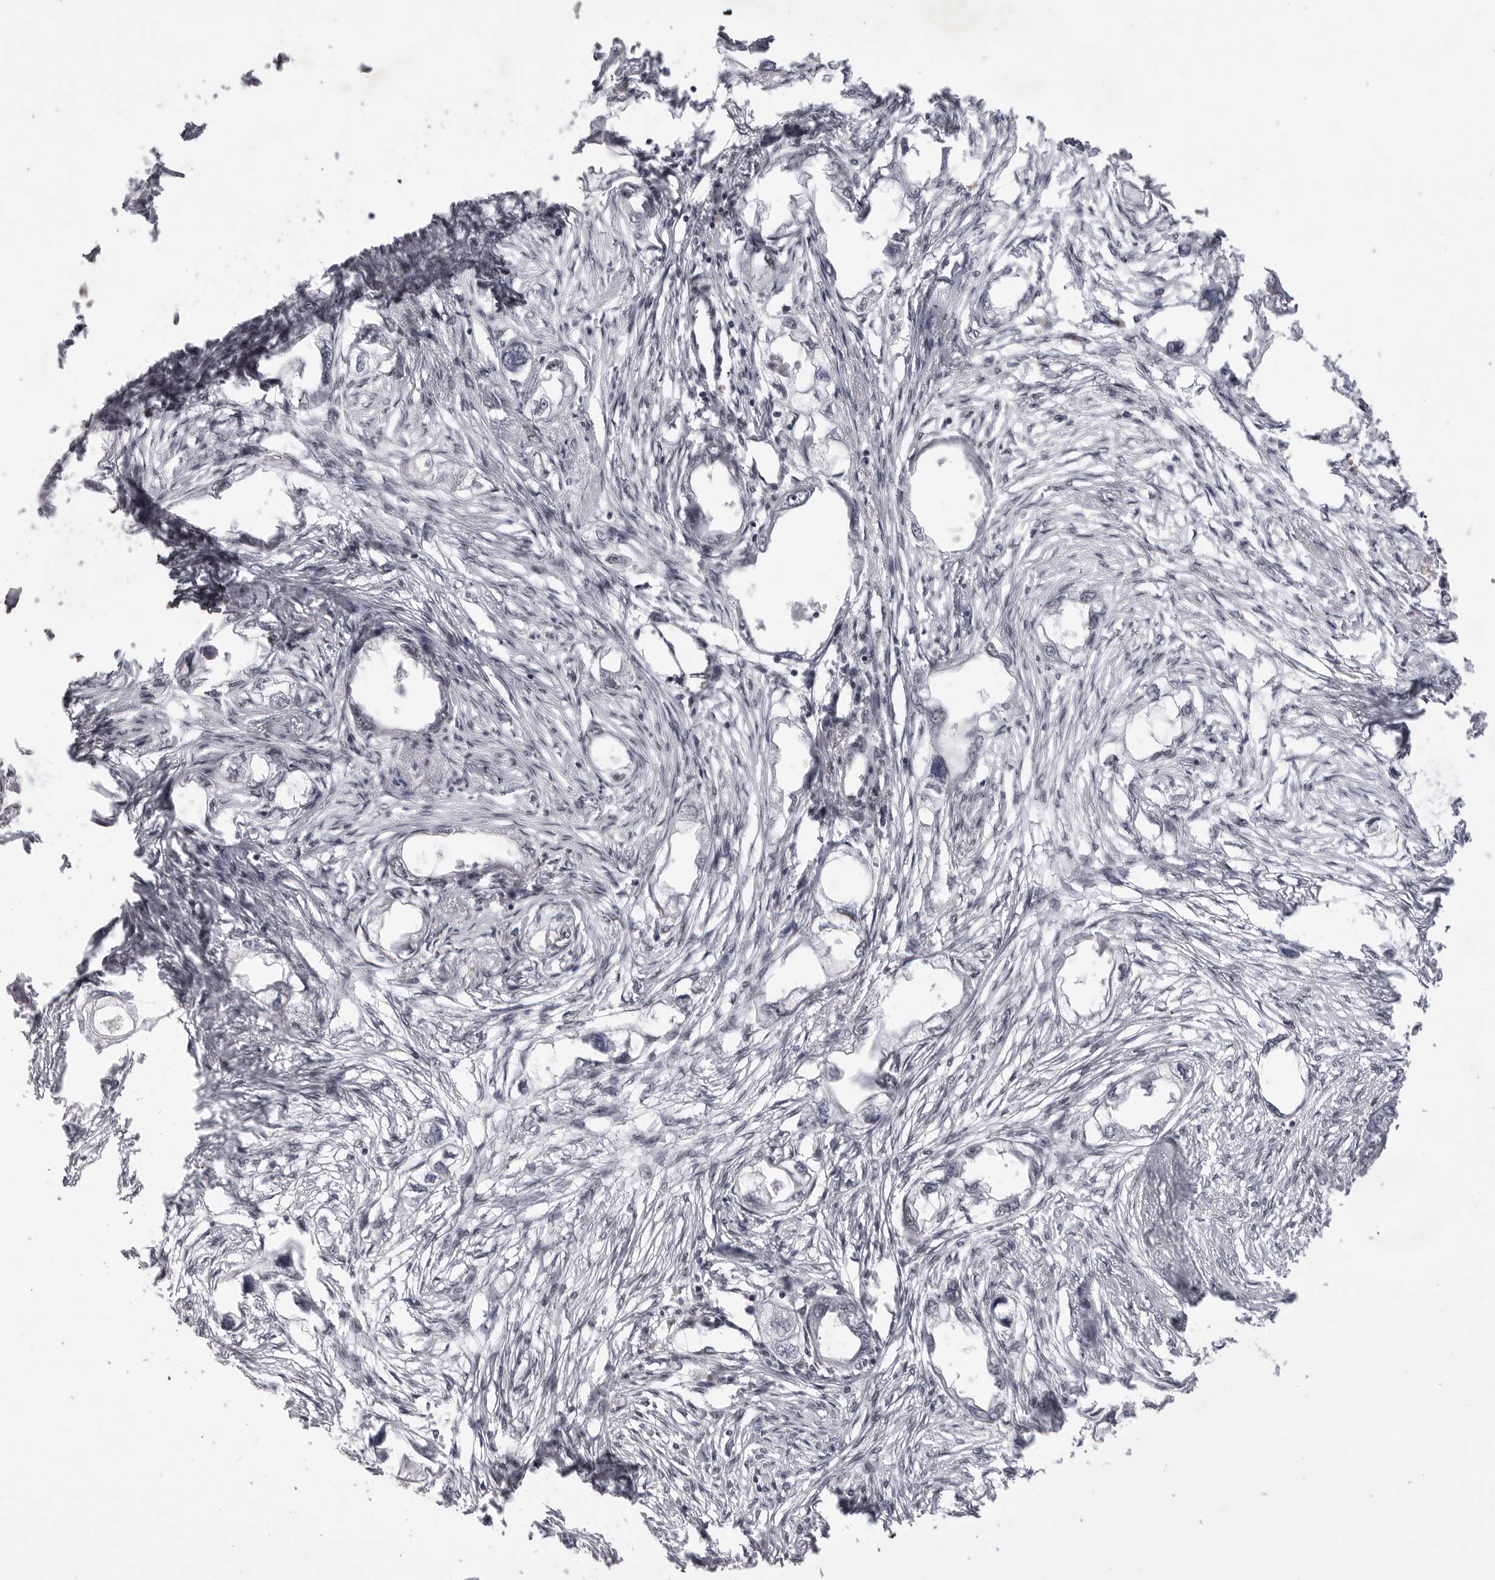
{"staining": {"intensity": "negative", "quantity": "none", "location": "none"}, "tissue": "endometrial cancer", "cell_type": "Tumor cells", "image_type": "cancer", "snomed": [{"axis": "morphology", "description": "Adenocarcinoma, NOS"}, {"axis": "morphology", "description": "Adenocarcinoma, metastatic, NOS"}, {"axis": "topography", "description": "Adipose tissue"}, {"axis": "topography", "description": "Endometrium"}], "caption": "Tumor cells are negative for protein expression in human endometrial adenocarcinoma.", "gene": "PPP1R8", "patient": {"sex": "female", "age": 67}}